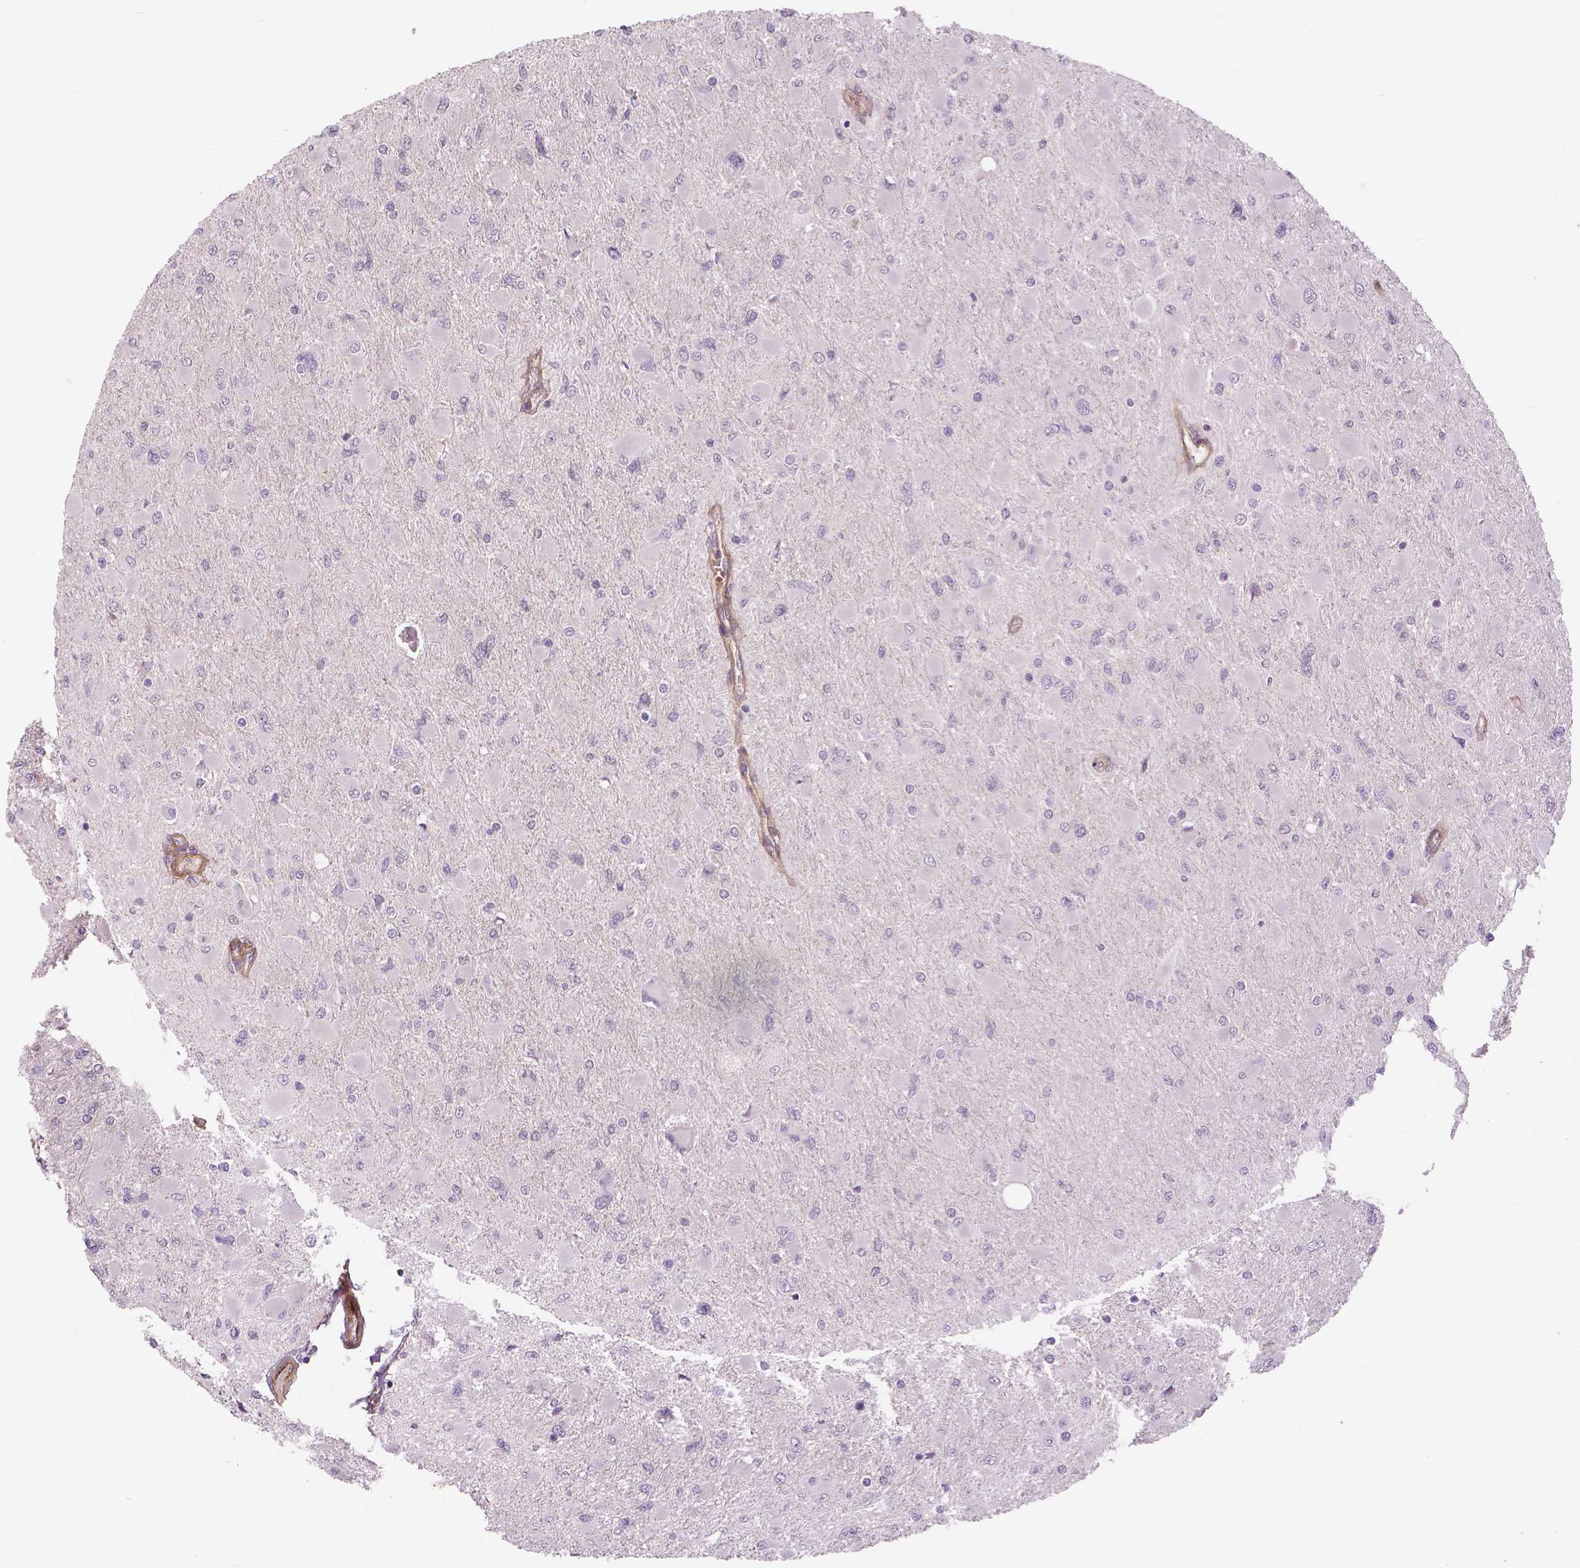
{"staining": {"intensity": "negative", "quantity": "none", "location": "none"}, "tissue": "glioma", "cell_type": "Tumor cells", "image_type": "cancer", "snomed": [{"axis": "morphology", "description": "Glioma, malignant, High grade"}, {"axis": "topography", "description": "Cerebral cortex"}], "caption": "Tumor cells show no significant positivity in high-grade glioma (malignant).", "gene": "FLT1", "patient": {"sex": "female", "age": 36}}